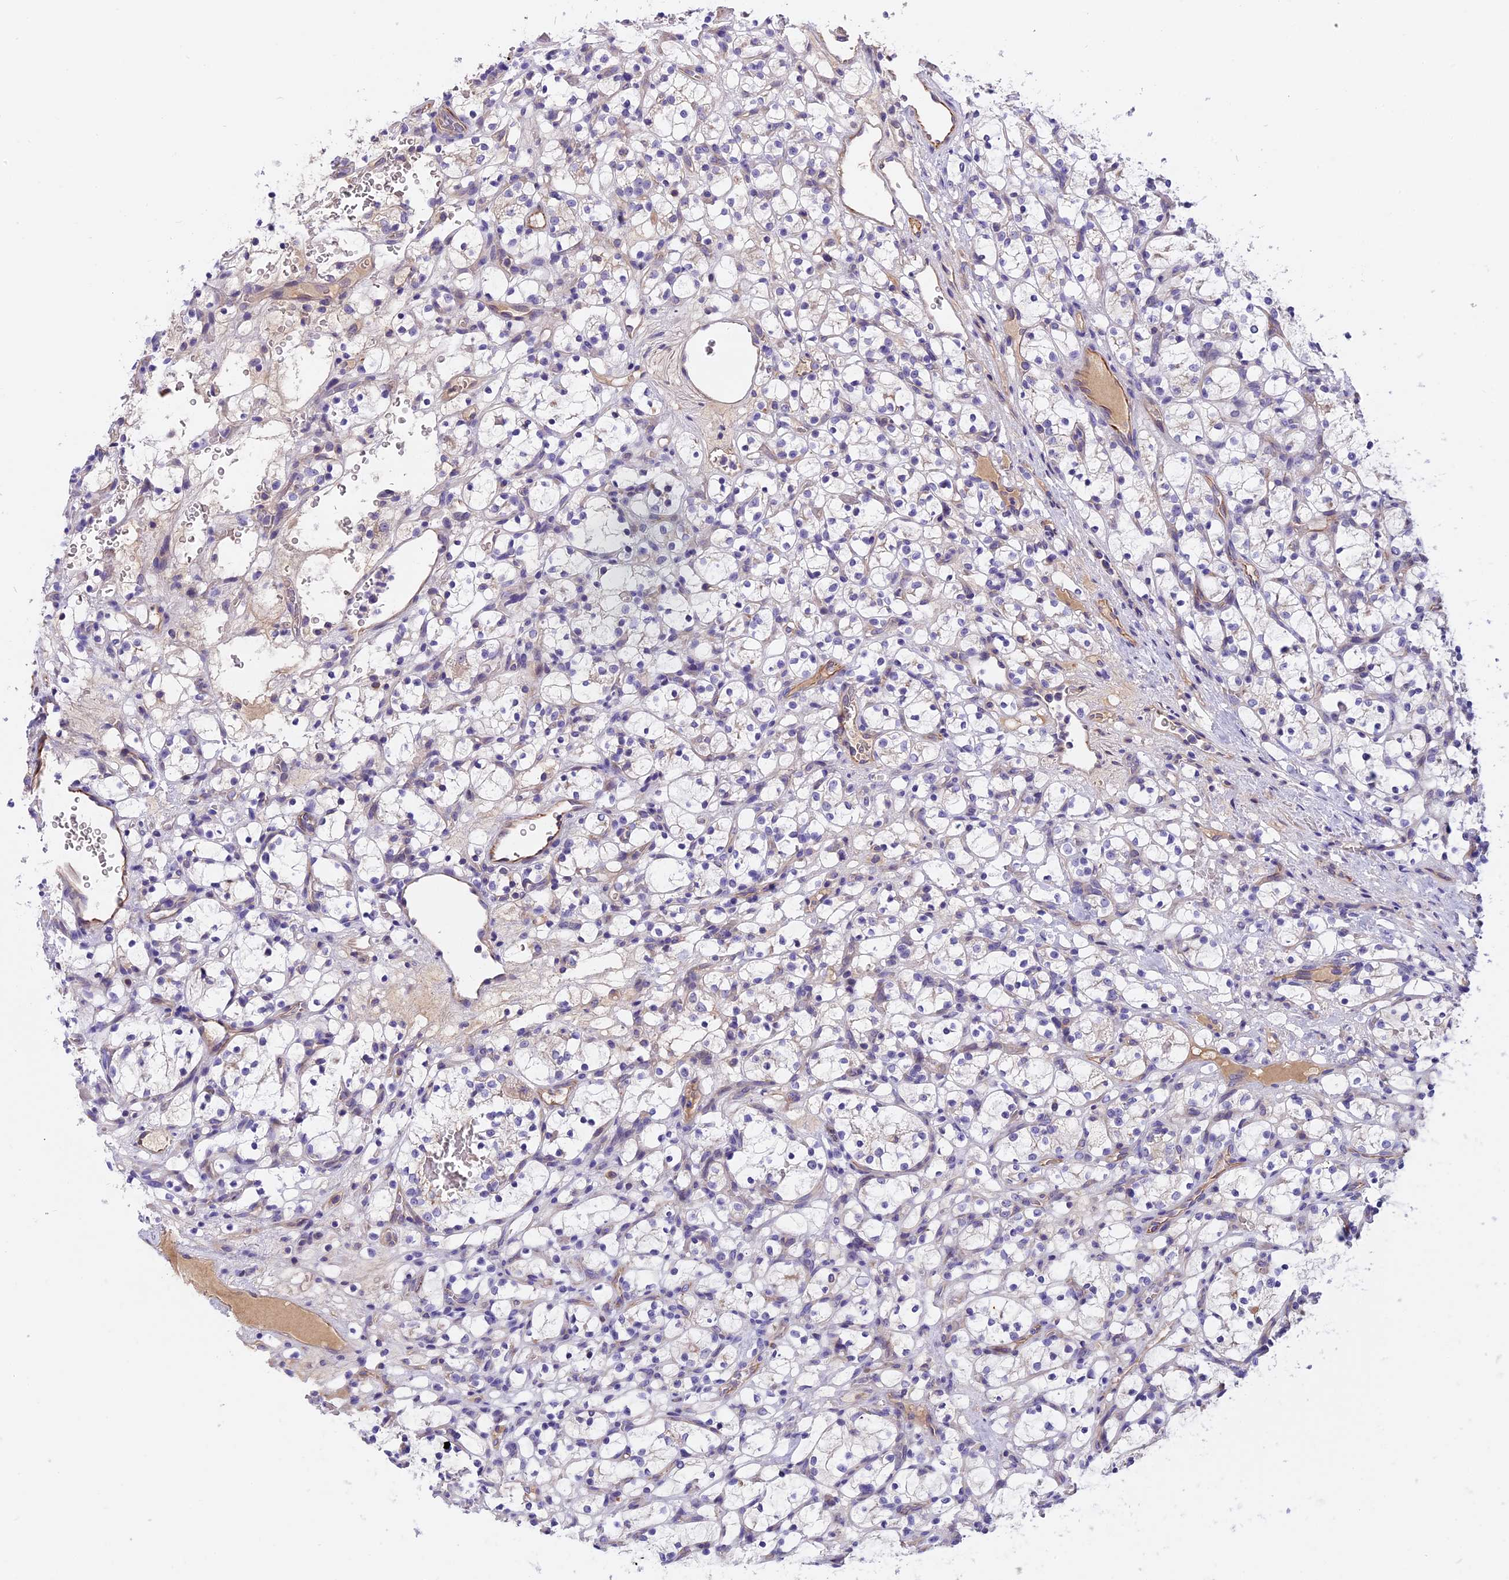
{"staining": {"intensity": "negative", "quantity": "none", "location": "none"}, "tissue": "renal cancer", "cell_type": "Tumor cells", "image_type": "cancer", "snomed": [{"axis": "morphology", "description": "Adenocarcinoma, NOS"}, {"axis": "topography", "description": "Kidney"}], "caption": "There is no significant expression in tumor cells of renal adenocarcinoma.", "gene": "CCDC32", "patient": {"sex": "female", "age": 69}}